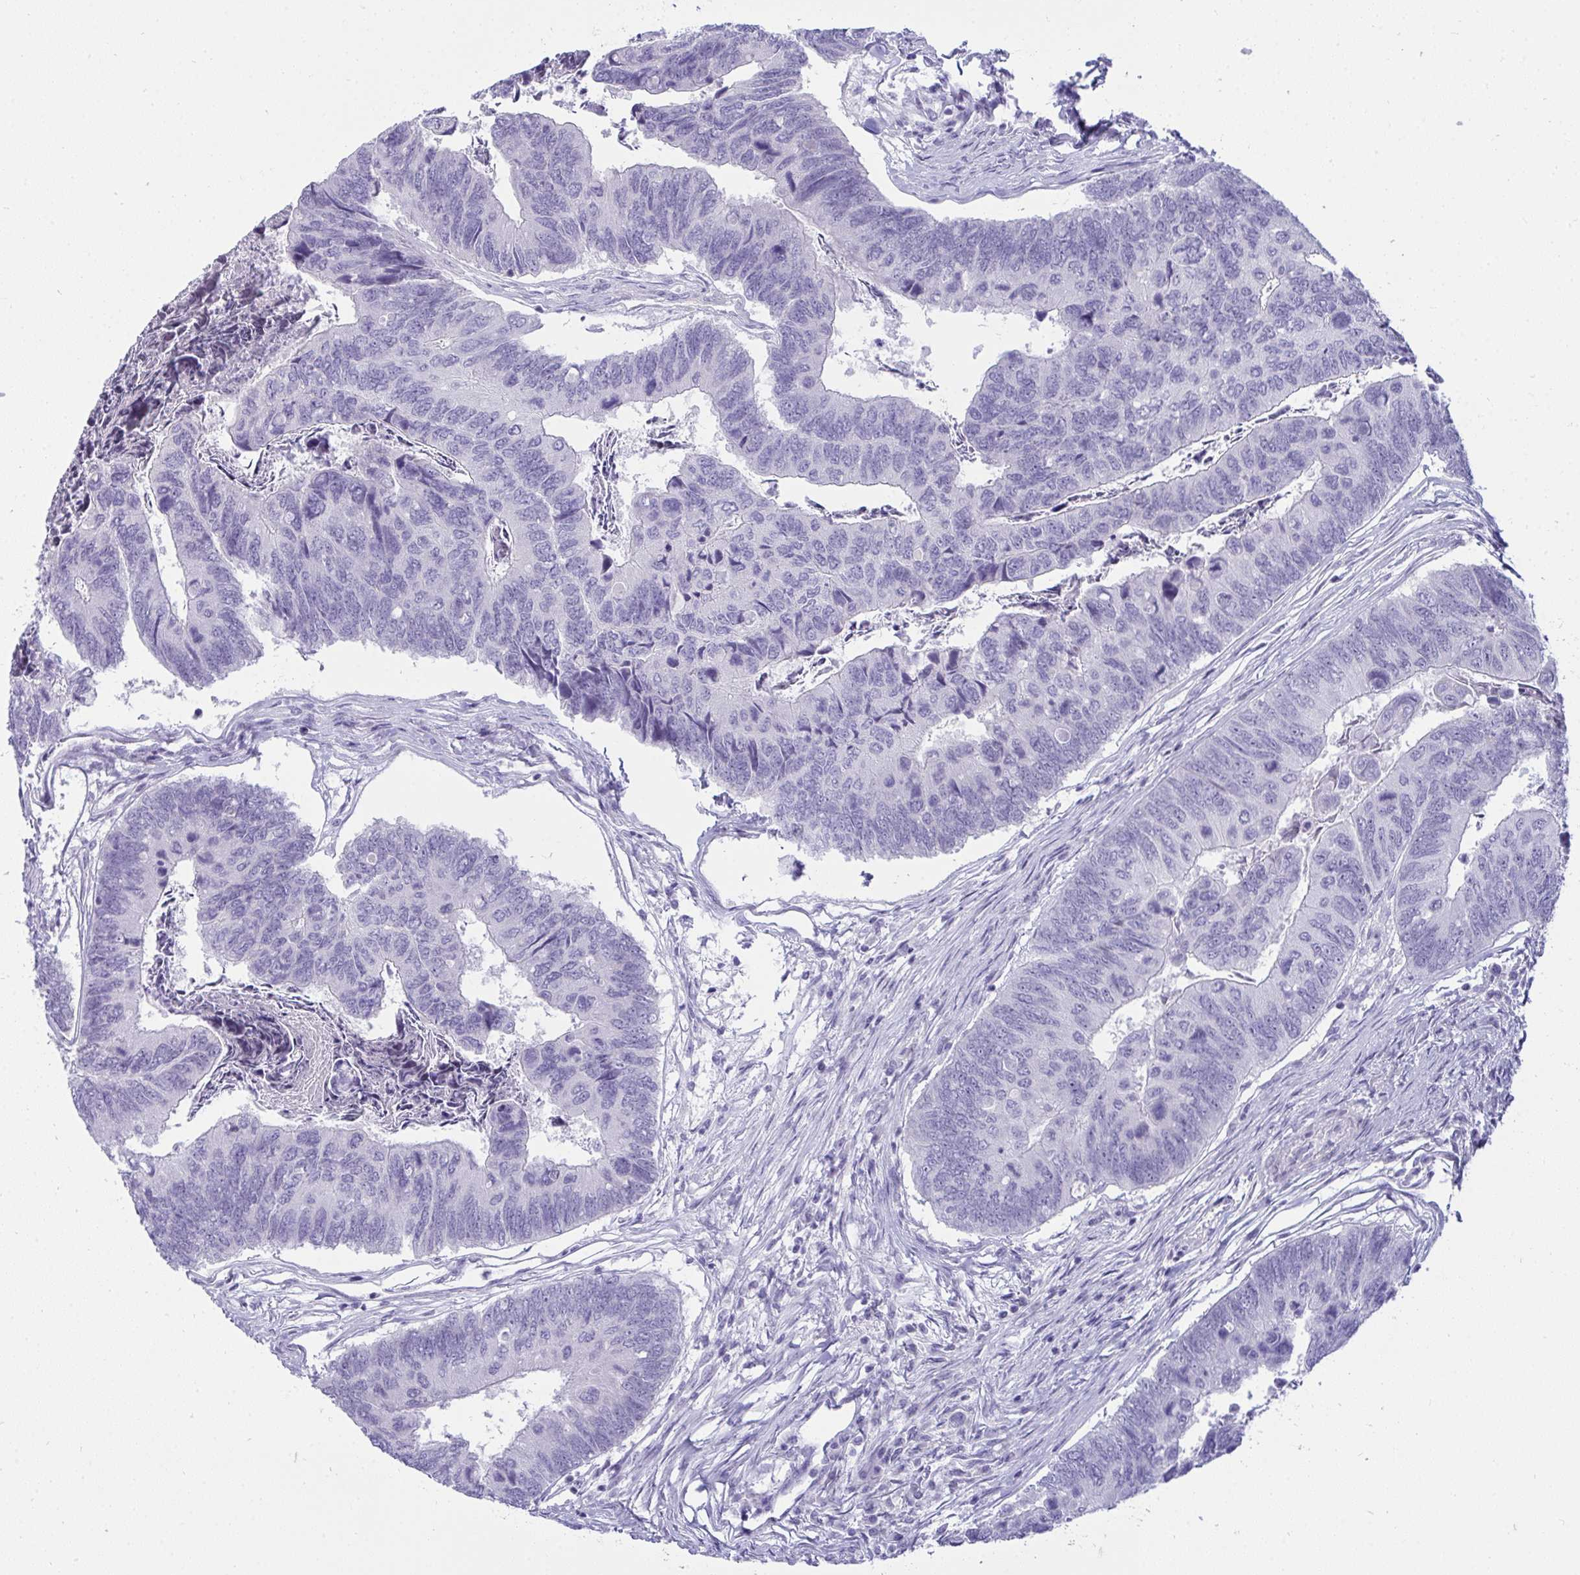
{"staining": {"intensity": "negative", "quantity": "none", "location": "none"}, "tissue": "colorectal cancer", "cell_type": "Tumor cells", "image_type": "cancer", "snomed": [{"axis": "morphology", "description": "Adenocarcinoma, NOS"}, {"axis": "topography", "description": "Colon"}], "caption": "Tumor cells show no significant expression in adenocarcinoma (colorectal).", "gene": "HSPB6", "patient": {"sex": "female", "age": 67}}